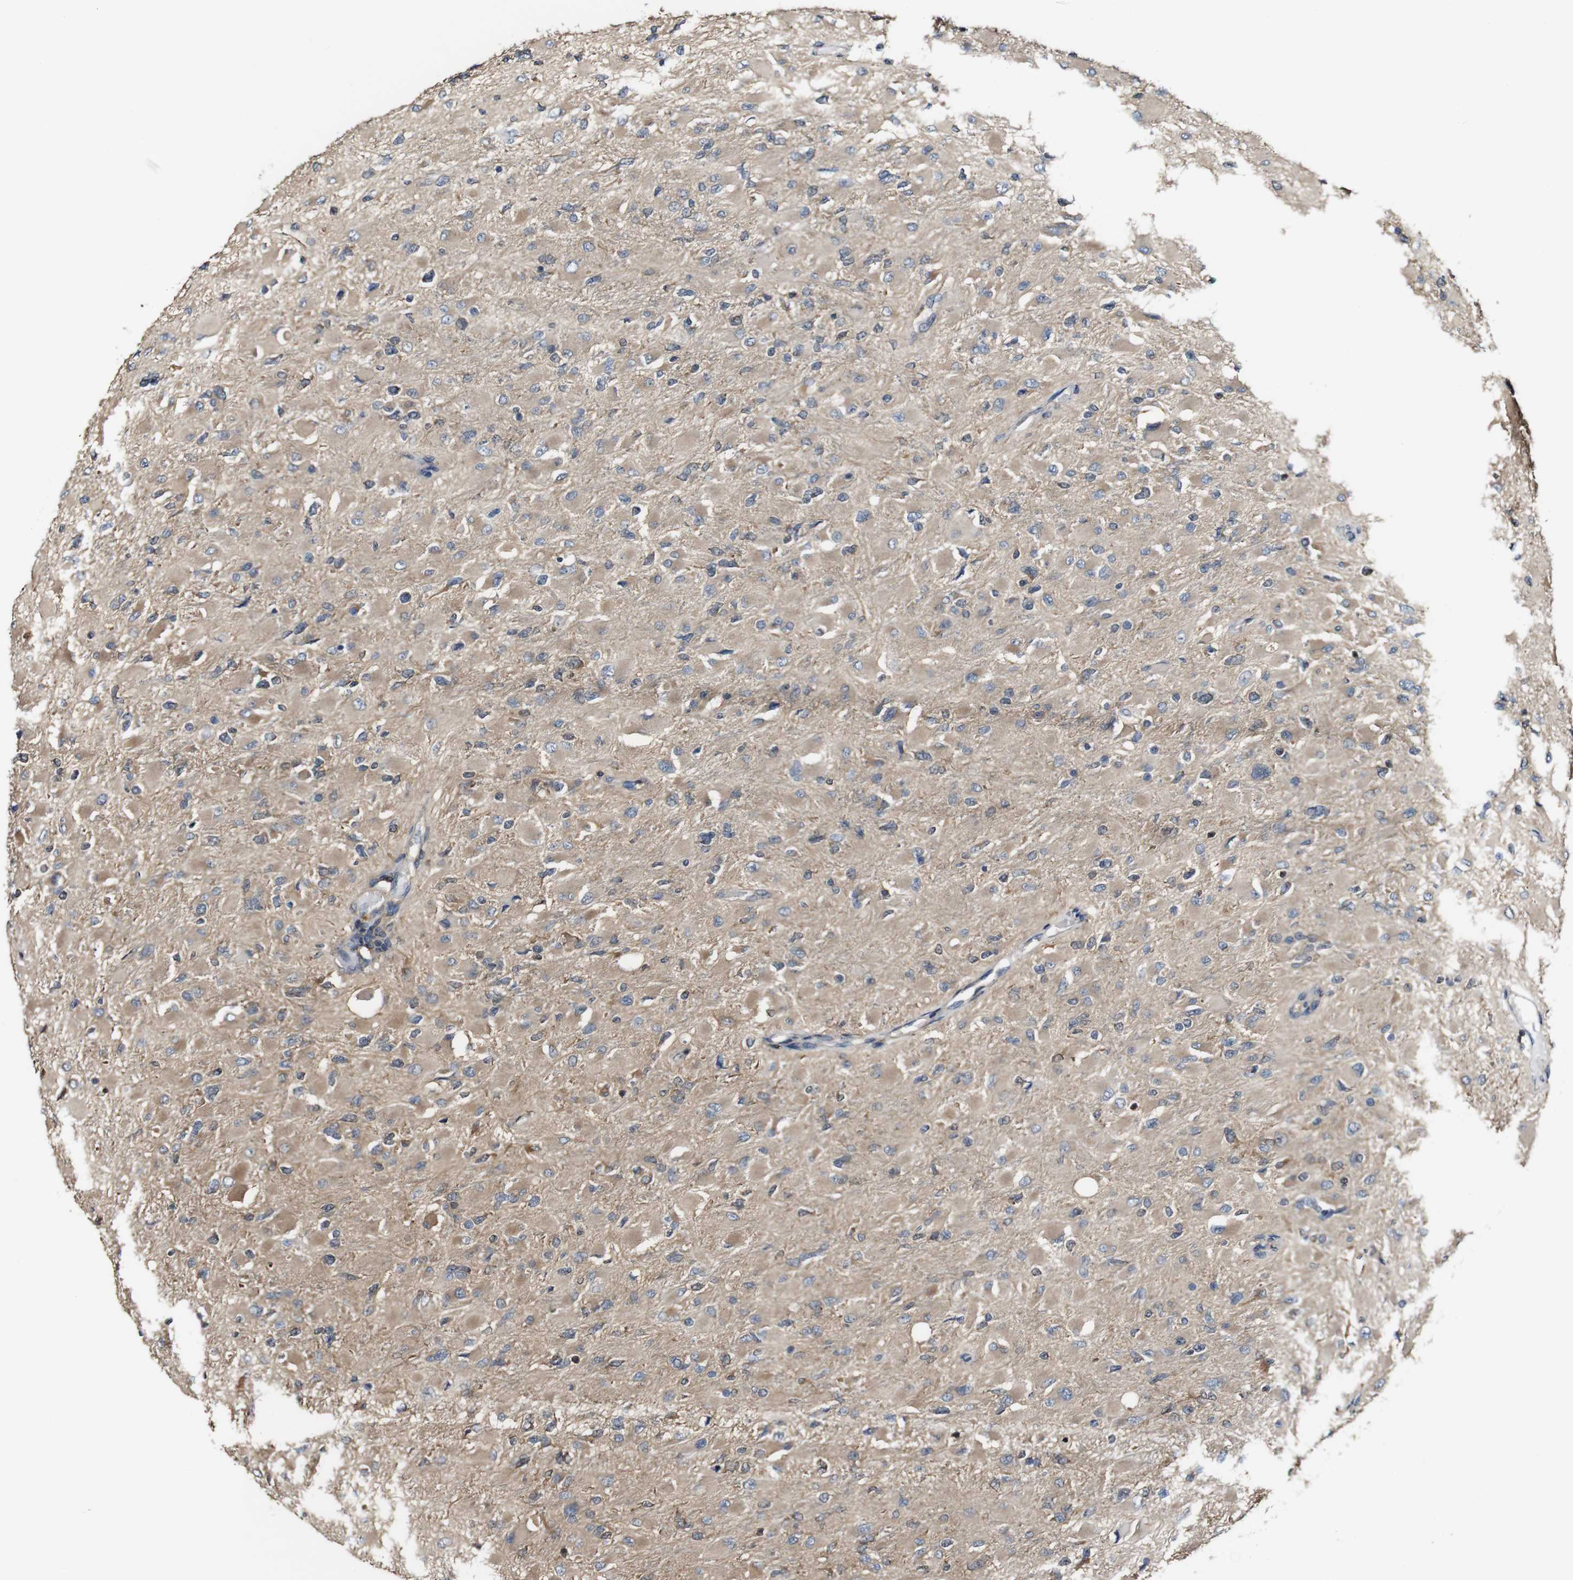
{"staining": {"intensity": "moderate", "quantity": "<25%", "location": "cytoplasmic/membranous"}, "tissue": "glioma", "cell_type": "Tumor cells", "image_type": "cancer", "snomed": [{"axis": "morphology", "description": "Glioma, malignant, High grade"}, {"axis": "topography", "description": "Cerebral cortex"}], "caption": "This photomicrograph shows IHC staining of malignant glioma (high-grade), with low moderate cytoplasmic/membranous expression in about <25% of tumor cells.", "gene": "PTPRR", "patient": {"sex": "female", "age": 36}}